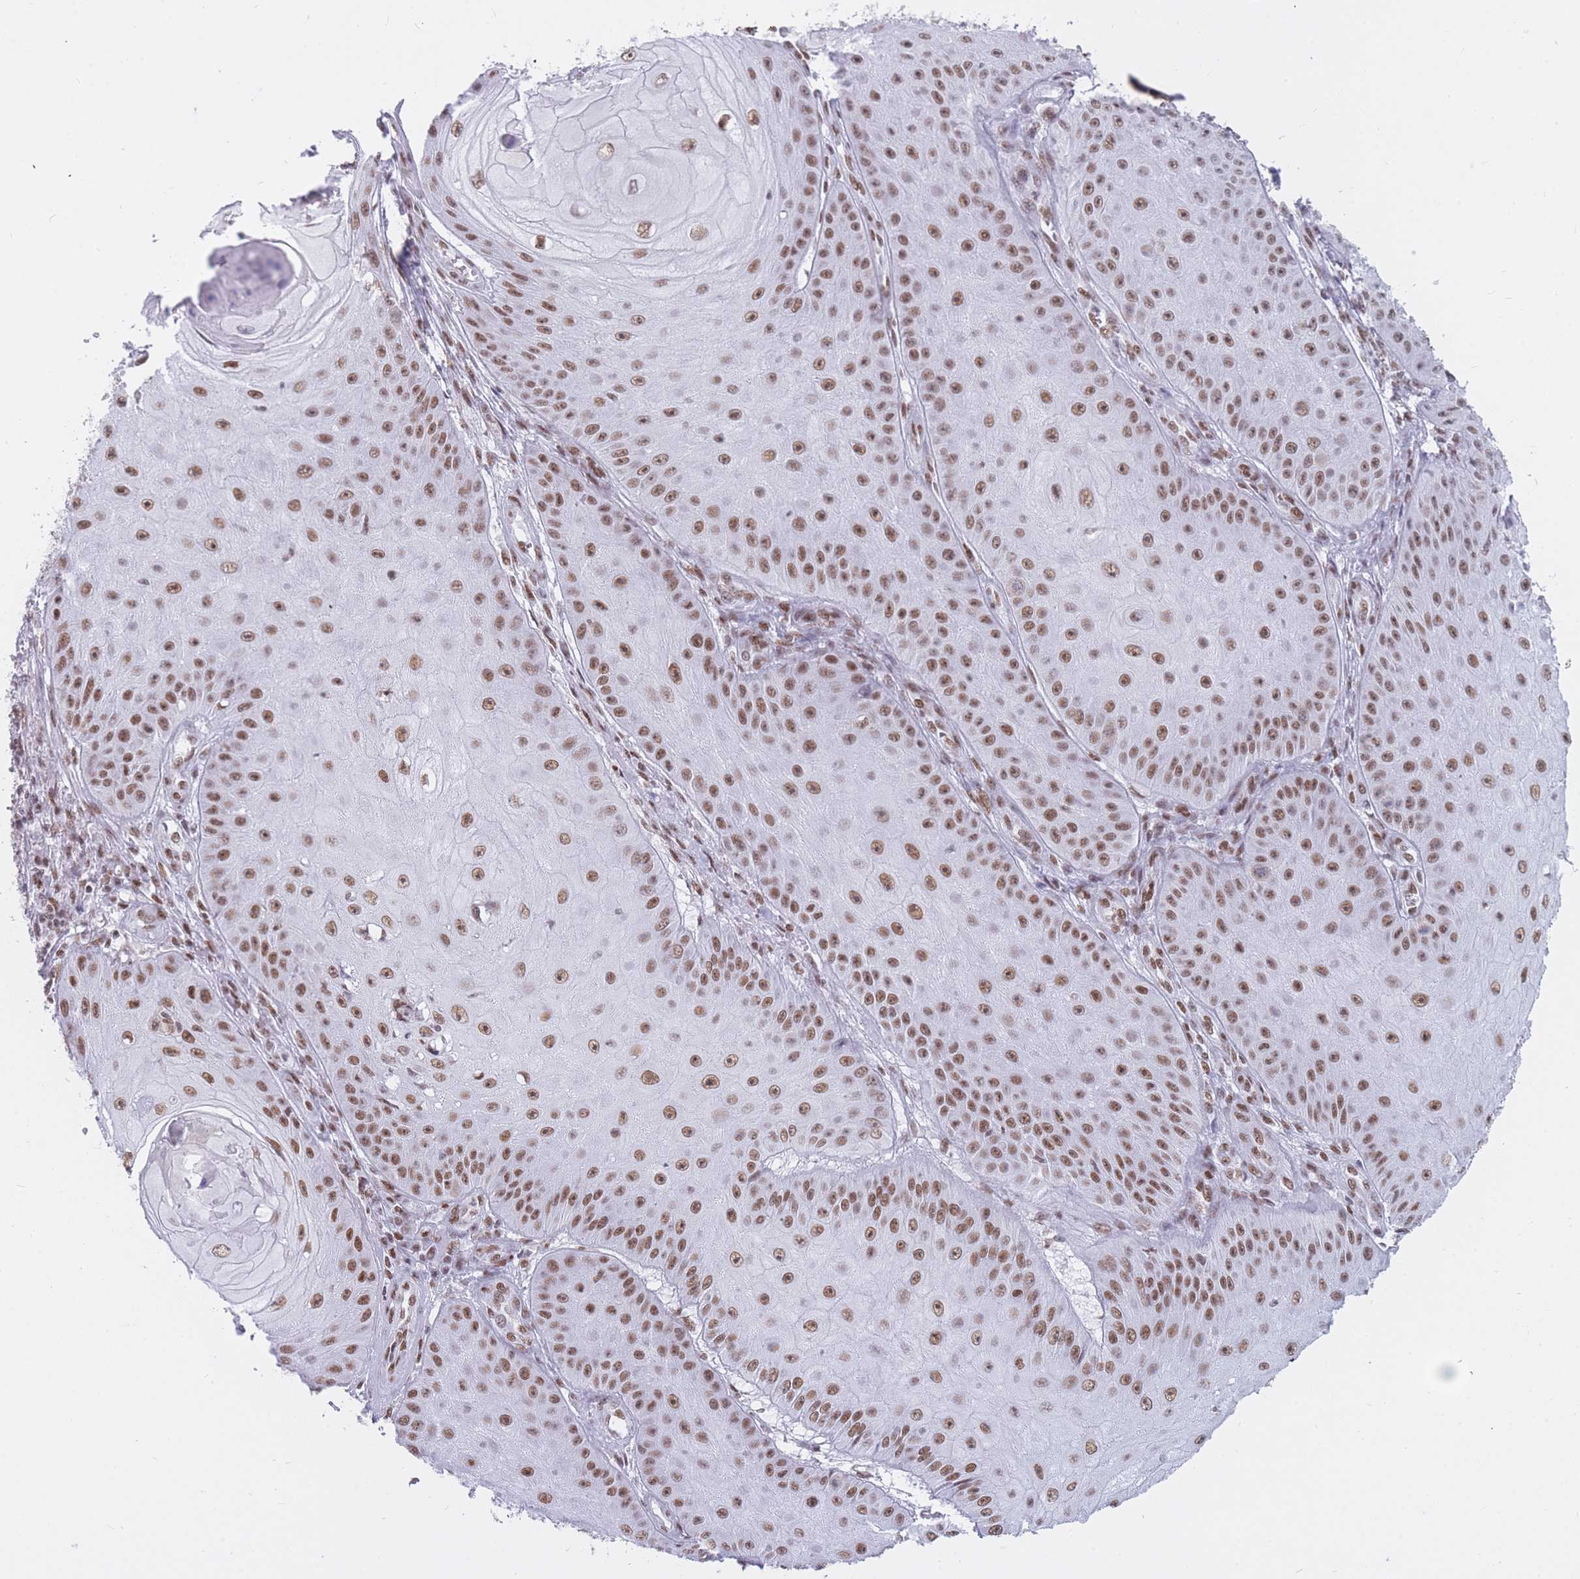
{"staining": {"intensity": "moderate", "quantity": ">75%", "location": "nuclear"}, "tissue": "skin cancer", "cell_type": "Tumor cells", "image_type": "cancer", "snomed": [{"axis": "morphology", "description": "Squamous cell carcinoma, NOS"}, {"axis": "topography", "description": "Skin"}], "caption": "Protein expression analysis of squamous cell carcinoma (skin) reveals moderate nuclear positivity in about >75% of tumor cells.", "gene": "HNRNPUL1", "patient": {"sex": "male", "age": 70}}